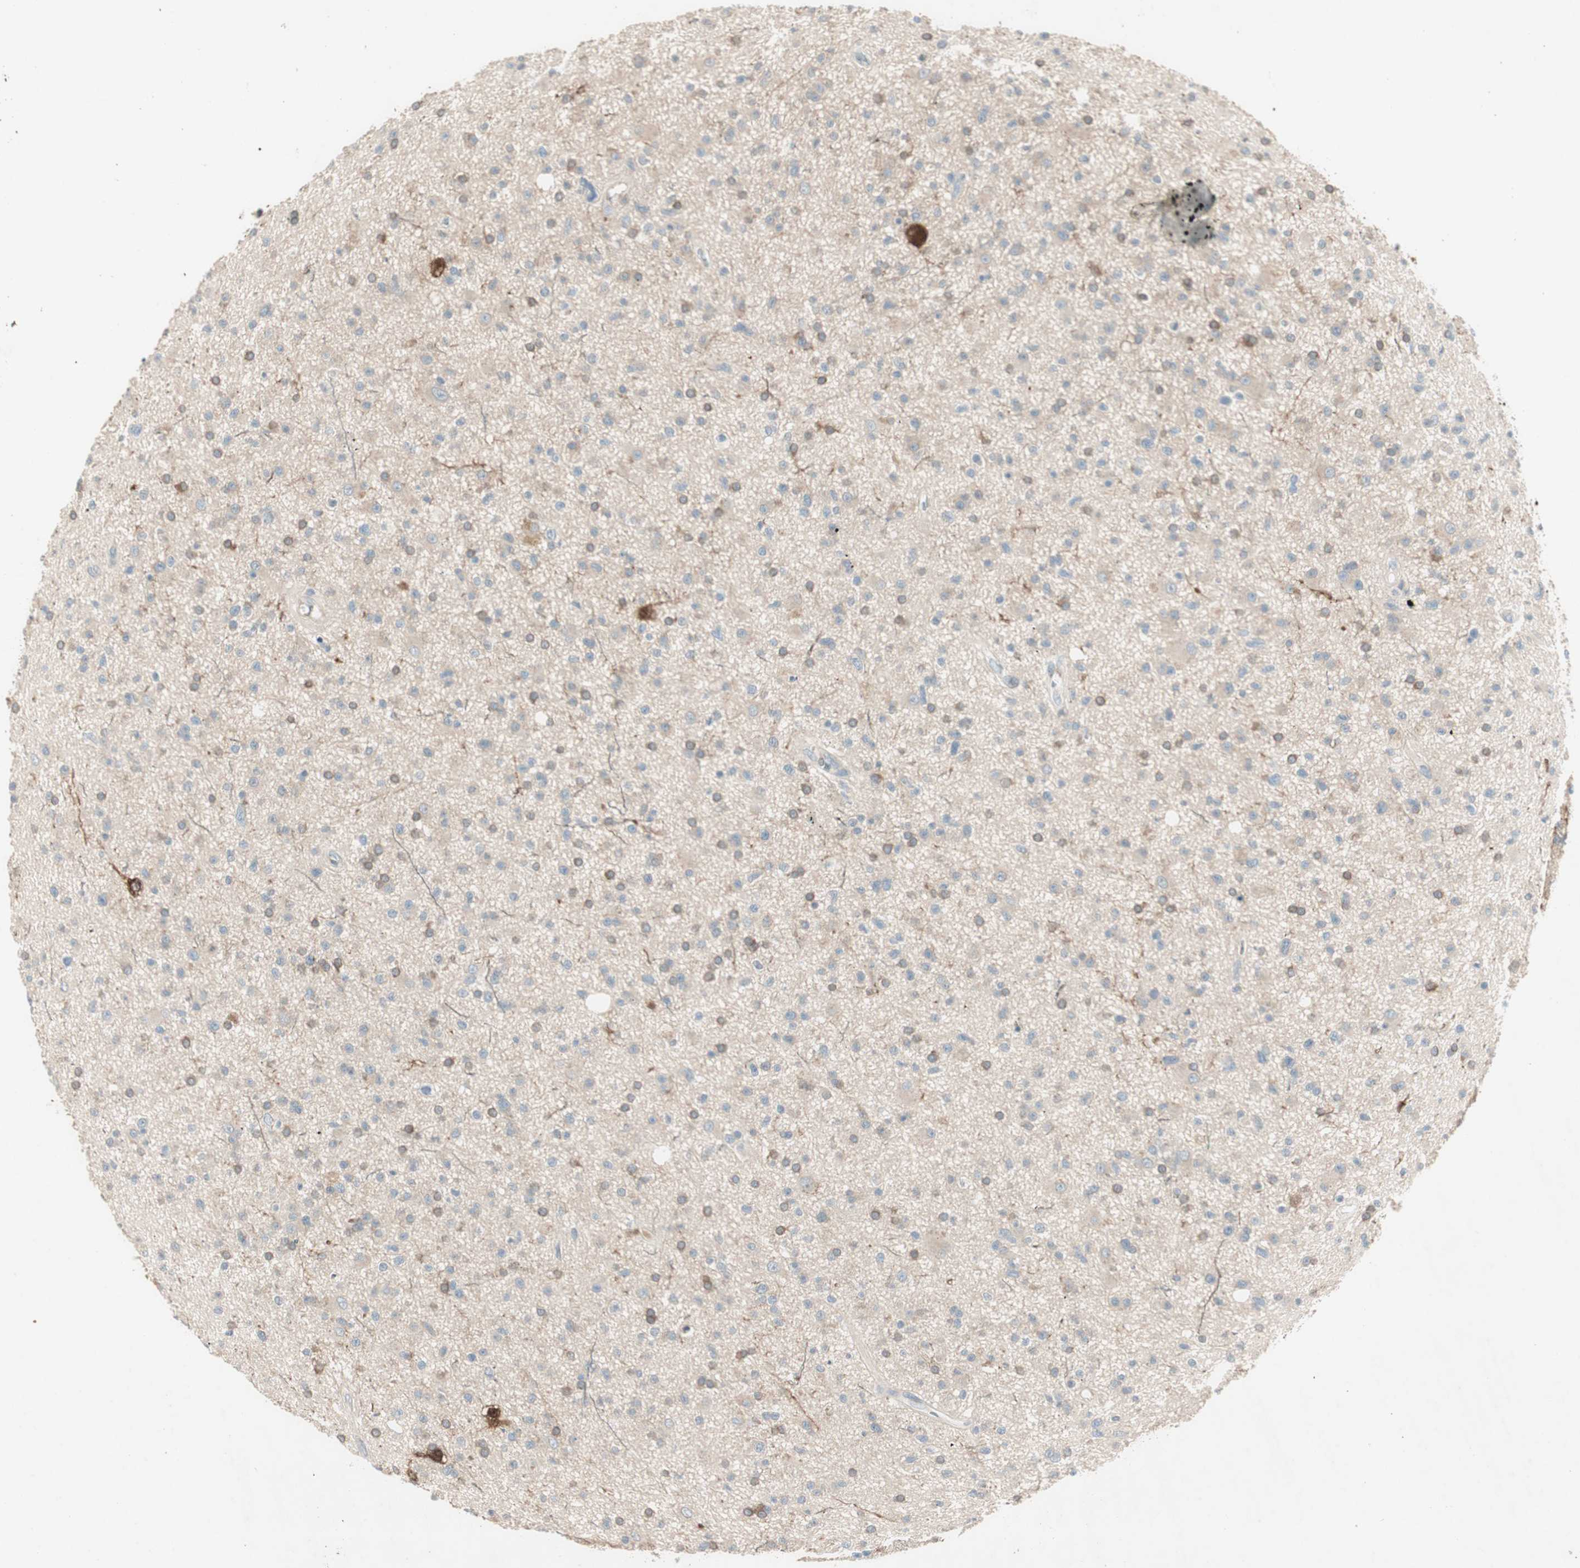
{"staining": {"intensity": "moderate", "quantity": "<25%", "location": "cytoplasmic/membranous"}, "tissue": "glioma", "cell_type": "Tumor cells", "image_type": "cancer", "snomed": [{"axis": "morphology", "description": "Glioma, malignant, High grade"}, {"axis": "topography", "description": "Brain"}], "caption": "Moderate cytoplasmic/membranous positivity is identified in approximately <25% of tumor cells in malignant glioma (high-grade).", "gene": "MAPRE3", "patient": {"sex": "male", "age": 33}}